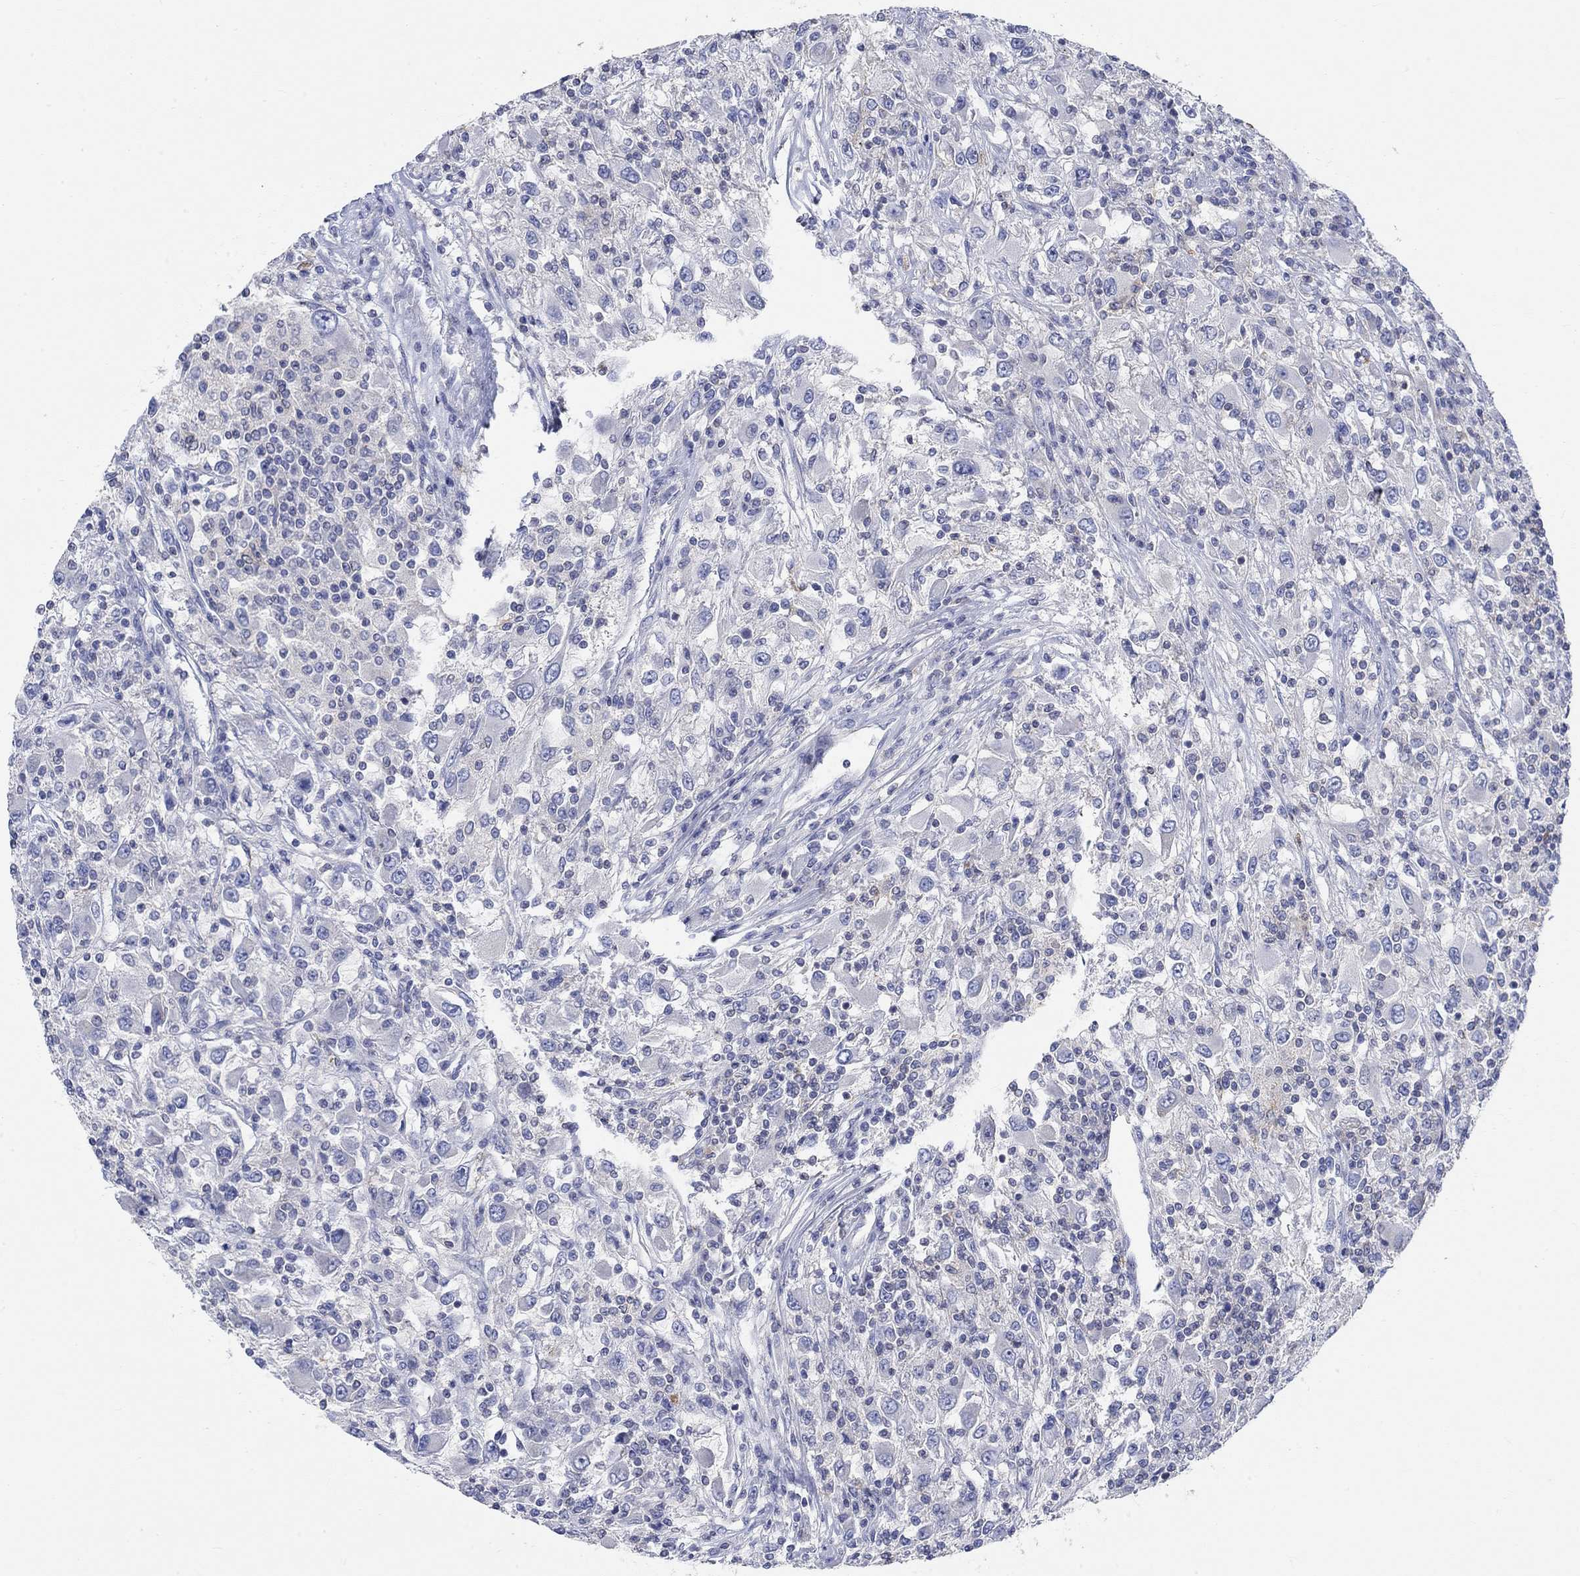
{"staining": {"intensity": "negative", "quantity": "none", "location": "none"}, "tissue": "renal cancer", "cell_type": "Tumor cells", "image_type": "cancer", "snomed": [{"axis": "morphology", "description": "Adenocarcinoma, NOS"}, {"axis": "topography", "description": "Kidney"}], "caption": "Immunohistochemistry (IHC) of human renal cancer (adenocarcinoma) exhibits no expression in tumor cells.", "gene": "NAV3", "patient": {"sex": "female", "age": 67}}